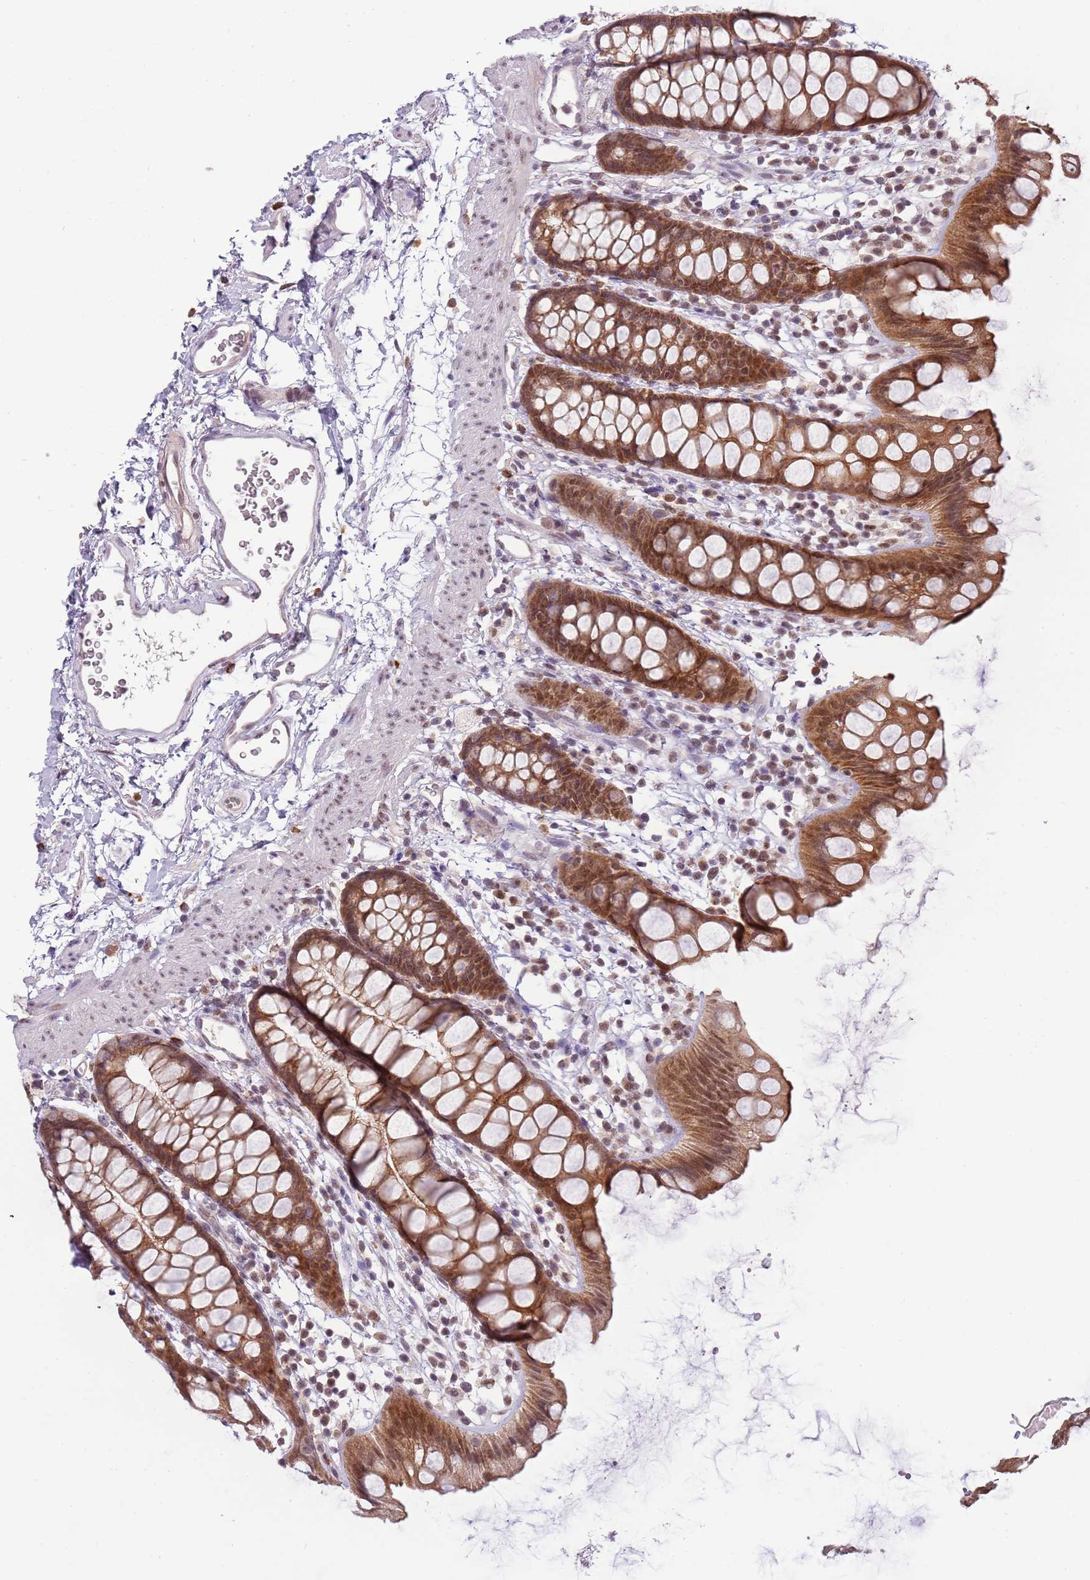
{"staining": {"intensity": "strong", "quantity": ">75%", "location": "cytoplasmic/membranous,nuclear"}, "tissue": "rectum", "cell_type": "Glandular cells", "image_type": "normal", "snomed": [{"axis": "morphology", "description": "Normal tissue, NOS"}, {"axis": "topography", "description": "Rectum"}], "caption": "The photomicrograph shows staining of benign rectum, revealing strong cytoplasmic/membranous,nuclear protein positivity (brown color) within glandular cells.", "gene": "FAM120AOS", "patient": {"sex": "female", "age": 65}}